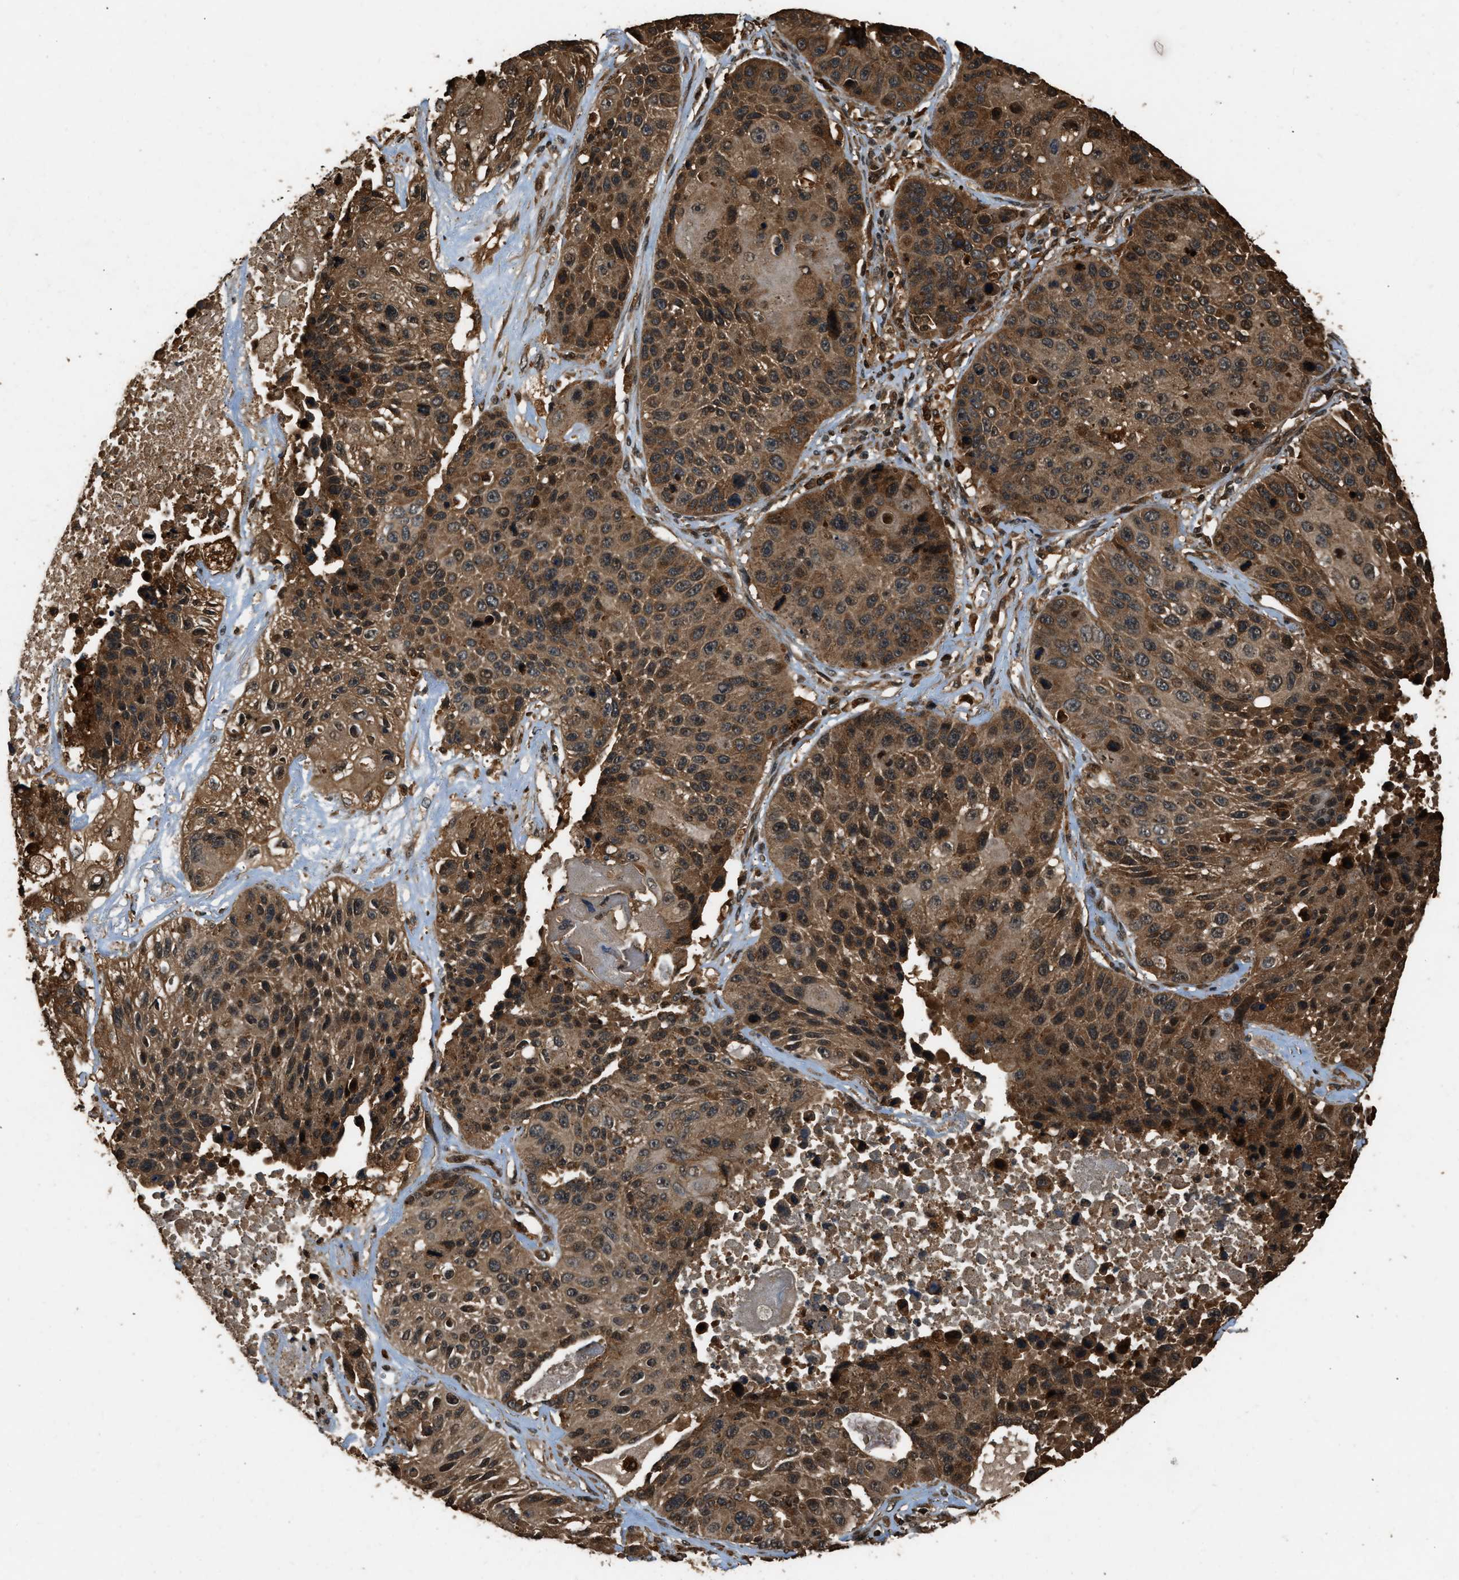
{"staining": {"intensity": "moderate", "quantity": ">75%", "location": "cytoplasmic/membranous,nuclear"}, "tissue": "lung cancer", "cell_type": "Tumor cells", "image_type": "cancer", "snomed": [{"axis": "morphology", "description": "Squamous cell carcinoma, NOS"}, {"axis": "topography", "description": "Lung"}], "caption": "Squamous cell carcinoma (lung) stained with DAB immunohistochemistry reveals medium levels of moderate cytoplasmic/membranous and nuclear expression in approximately >75% of tumor cells. (DAB (3,3'-diaminobenzidine) IHC with brightfield microscopy, high magnification).", "gene": "RAP2A", "patient": {"sex": "male", "age": 61}}